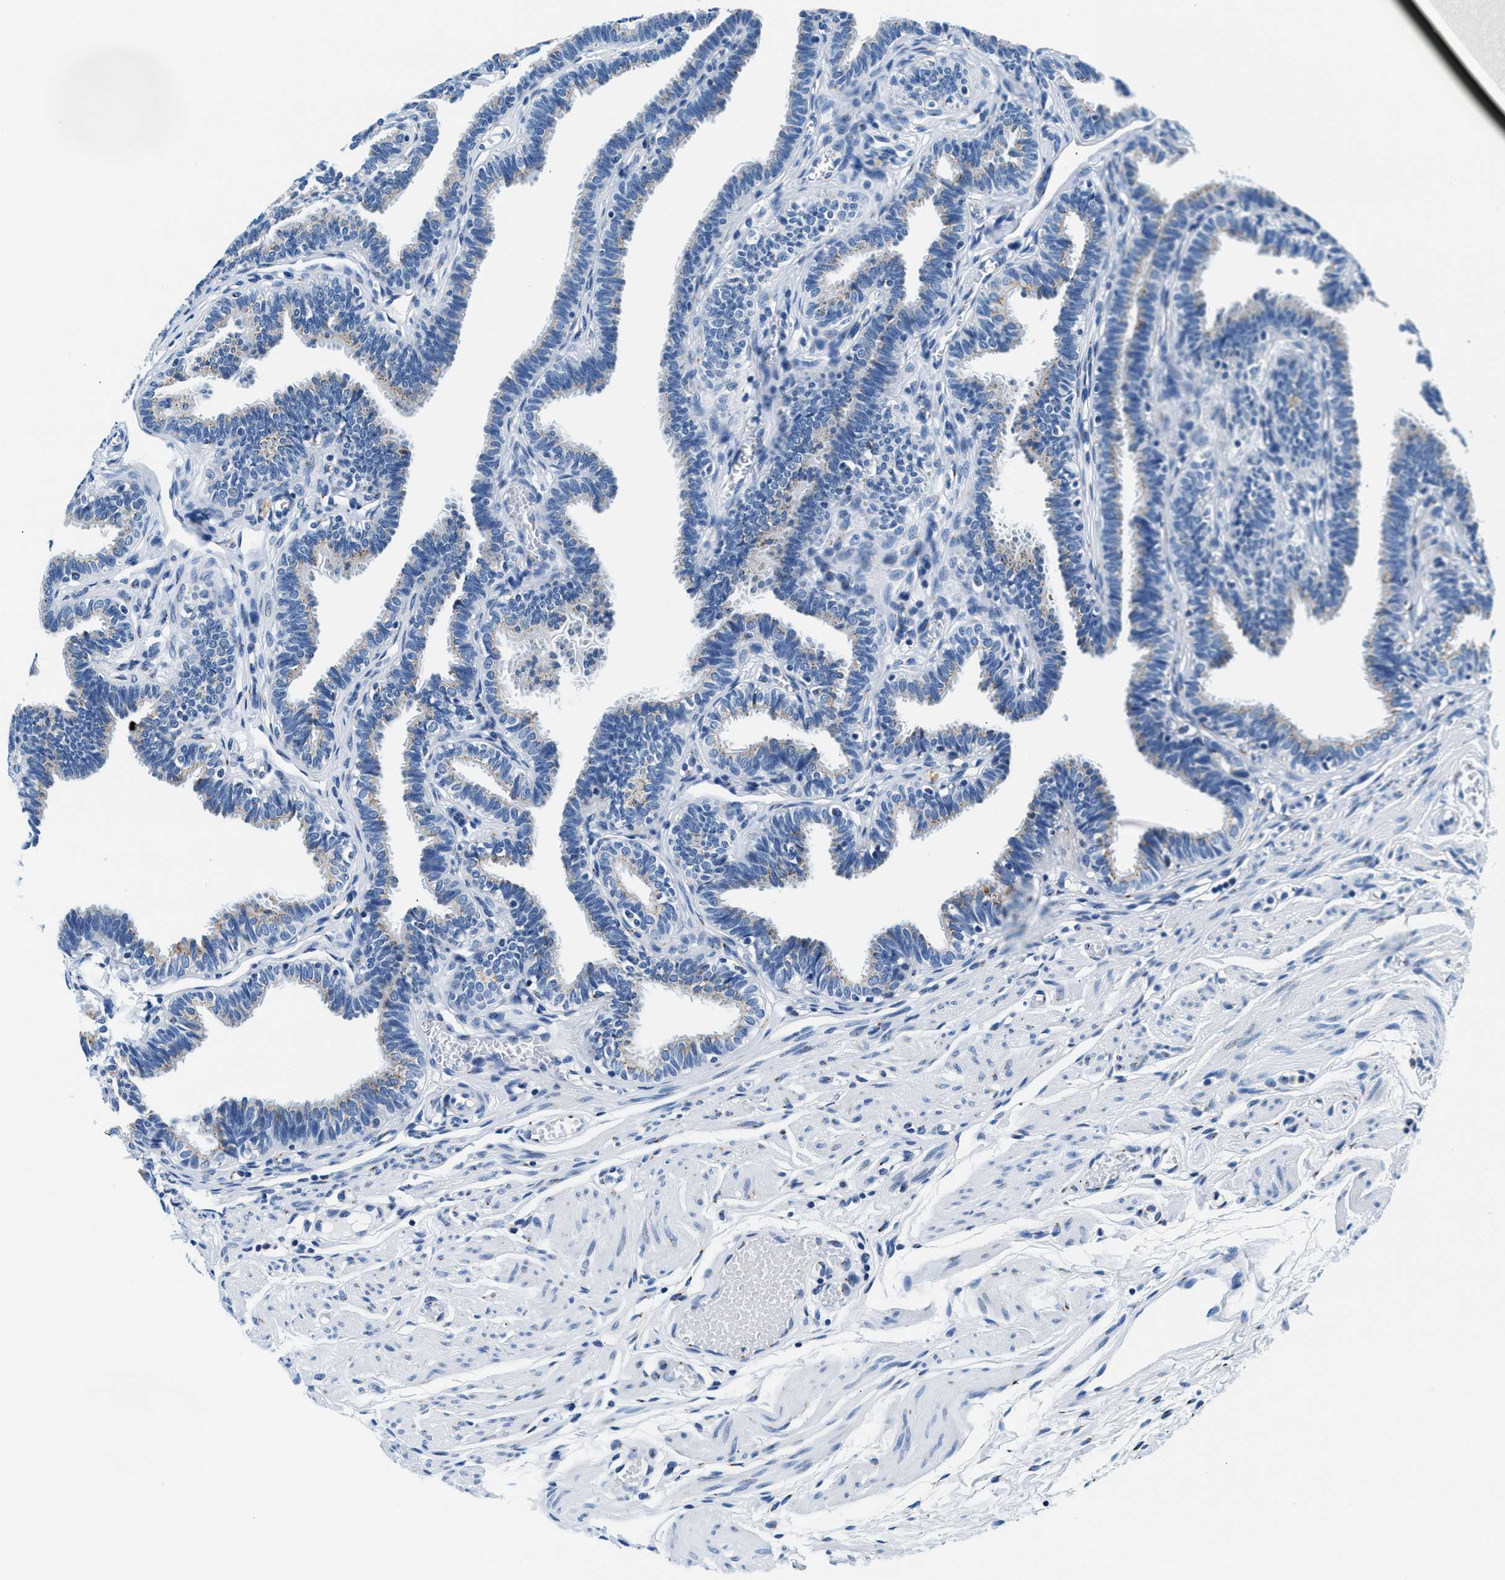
{"staining": {"intensity": "moderate", "quantity": "<25%", "location": "cytoplasmic/membranous"}, "tissue": "fallopian tube", "cell_type": "Glandular cells", "image_type": "normal", "snomed": [{"axis": "morphology", "description": "Normal tissue, NOS"}, {"axis": "topography", "description": "Fallopian tube"}, {"axis": "topography", "description": "Ovary"}], "caption": "The micrograph demonstrates staining of unremarkable fallopian tube, revealing moderate cytoplasmic/membranous protein expression (brown color) within glandular cells.", "gene": "VPS53", "patient": {"sex": "female", "age": 23}}